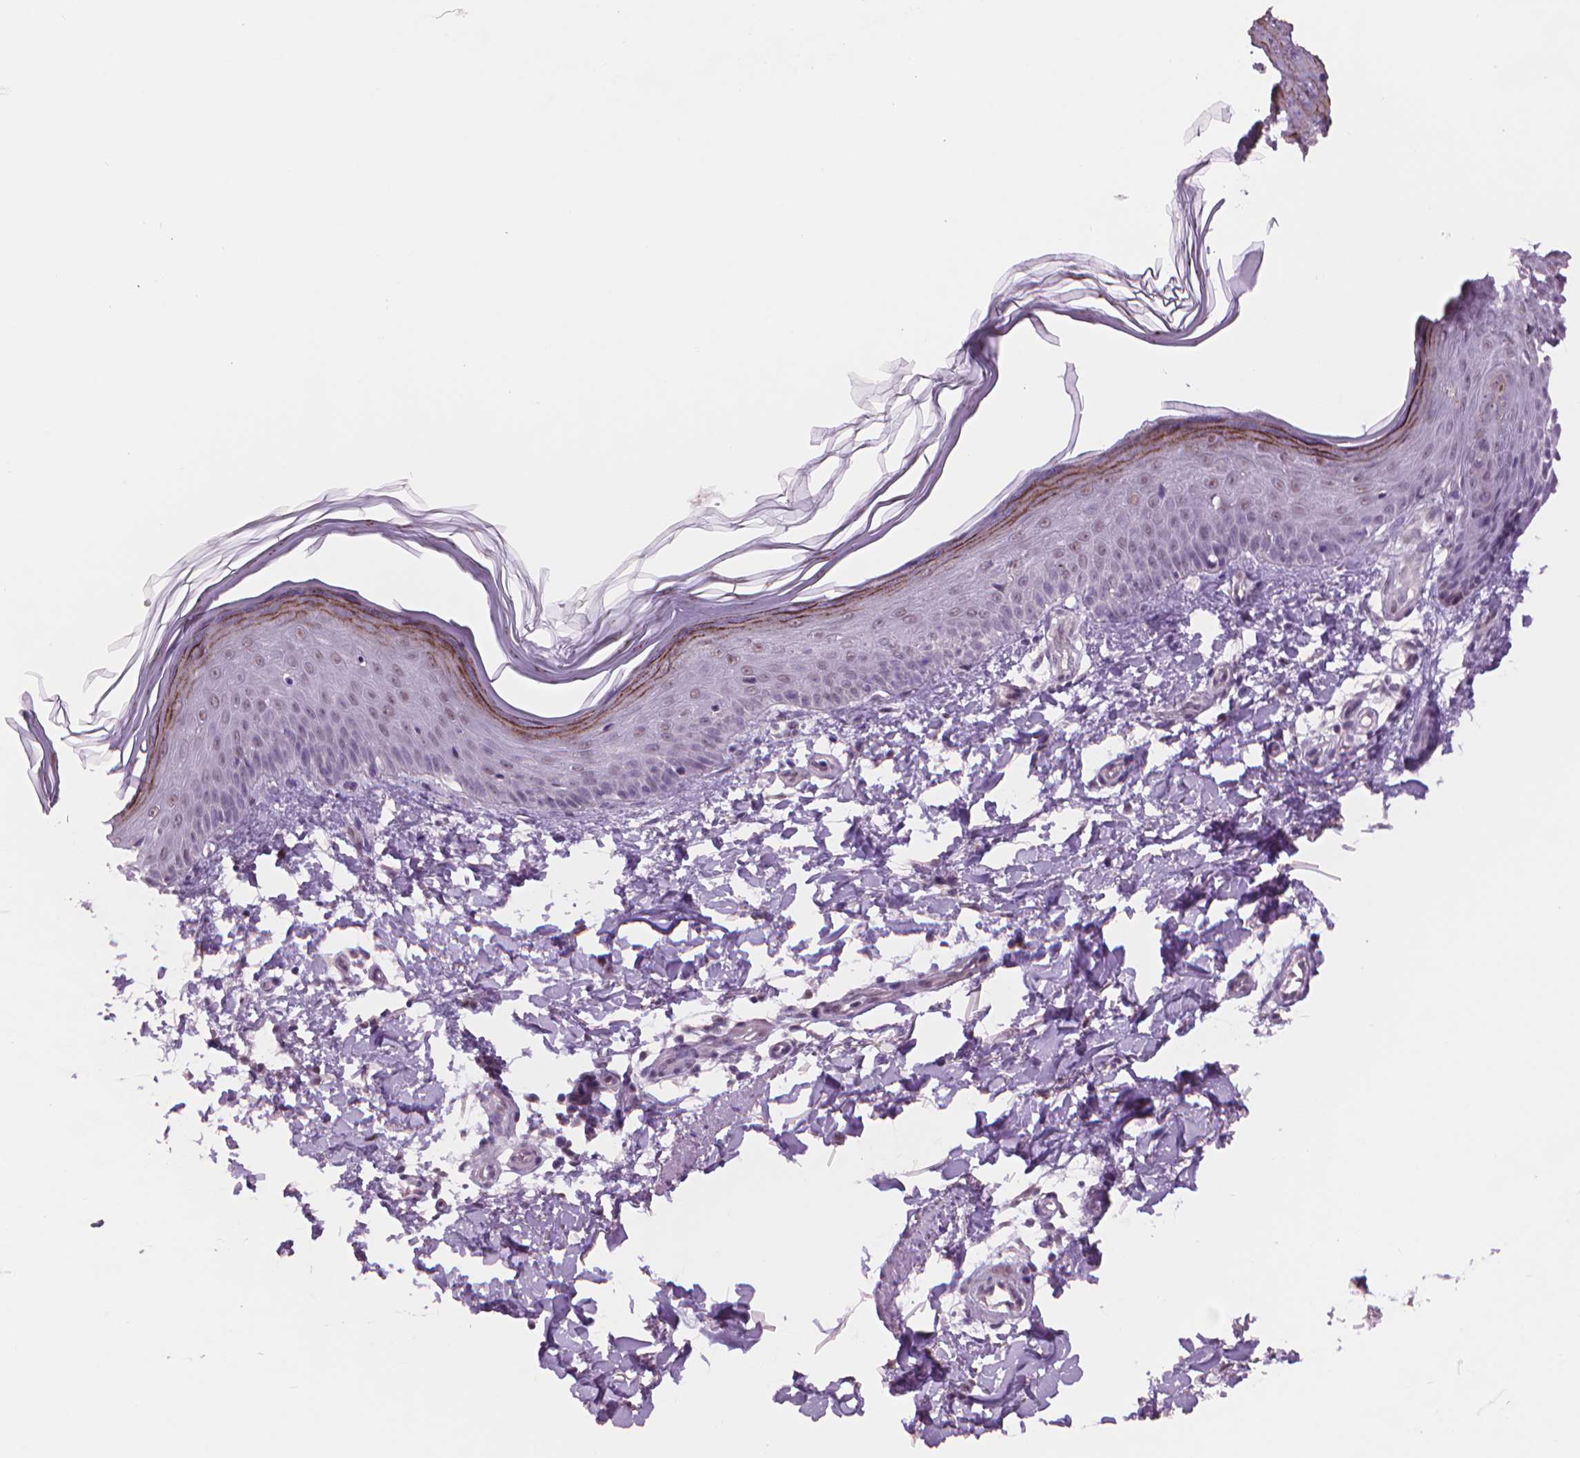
{"staining": {"intensity": "moderate", "quantity": "<25%", "location": "nuclear"}, "tissue": "skin", "cell_type": "Fibroblasts", "image_type": "normal", "snomed": [{"axis": "morphology", "description": "Normal tissue, NOS"}, {"axis": "topography", "description": "Skin"}], "caption": "Immunohistochemical staining of unremarkable human skin displays low levels of moderate nuclear positivity in approximately <25% of fibroblasts.", "gene": "POLR3D", "patient": {"sex": "female", "age": 62}}